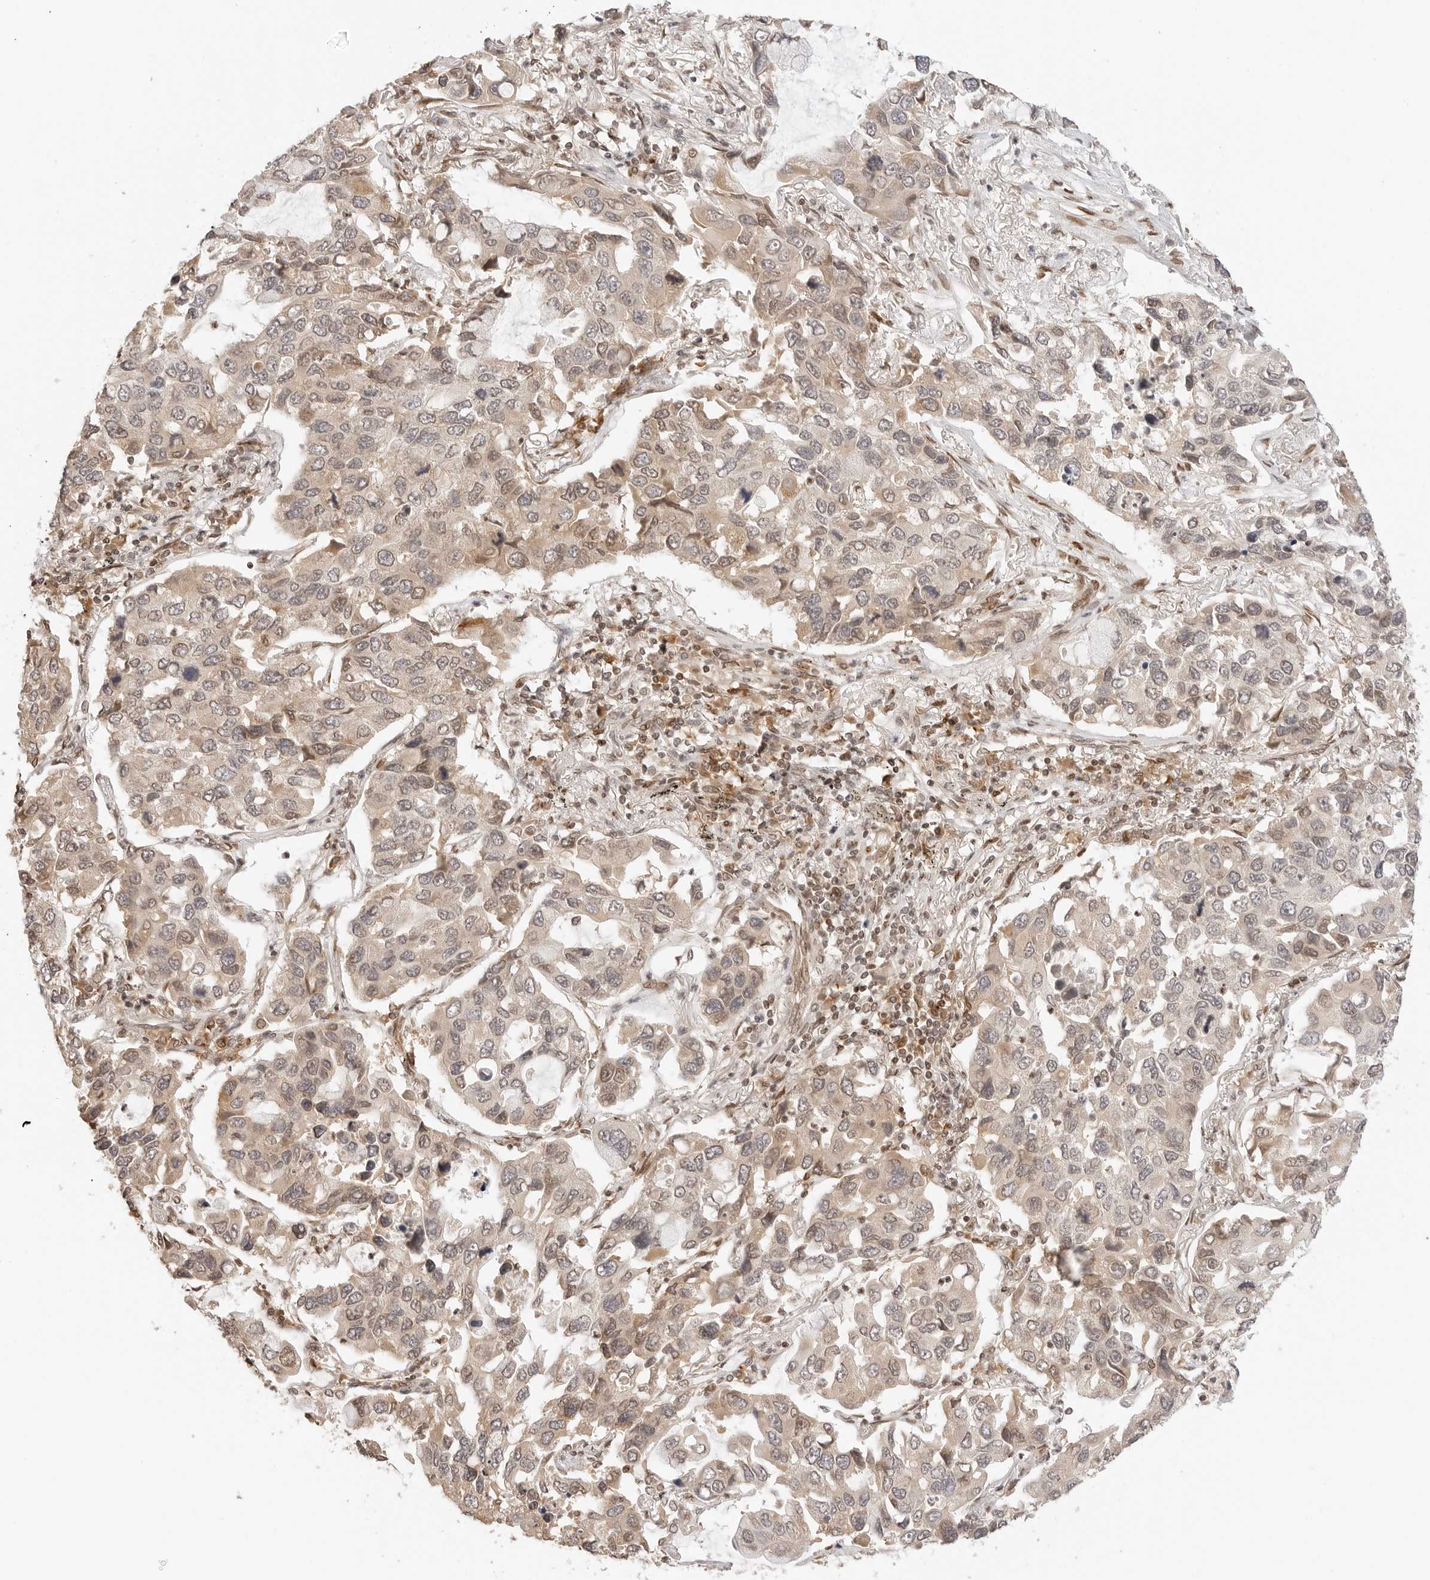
{"staining": {"intensity": "weak", "quantity": ">75%", "location": "cytoplasmic/membranous,nuclear"}, "tissue": "lung cancer", "cell_type": "Tumor cells", "image_type": "cancer", "snomed": [{"axis": "morphology", "description": "Adenocarcinoma, NOS"}, {"axis": "topography", "description": "Lung"}], "caption": "Lung cancer (adenocarcinoma) was stained to show a protein in brown. There is low levels of weak cytoplasmic/membranous and nuclear staining in about >75% of tumor cells.", "gene": "POLH", "patient": {"sex": "male", "age": 64}}